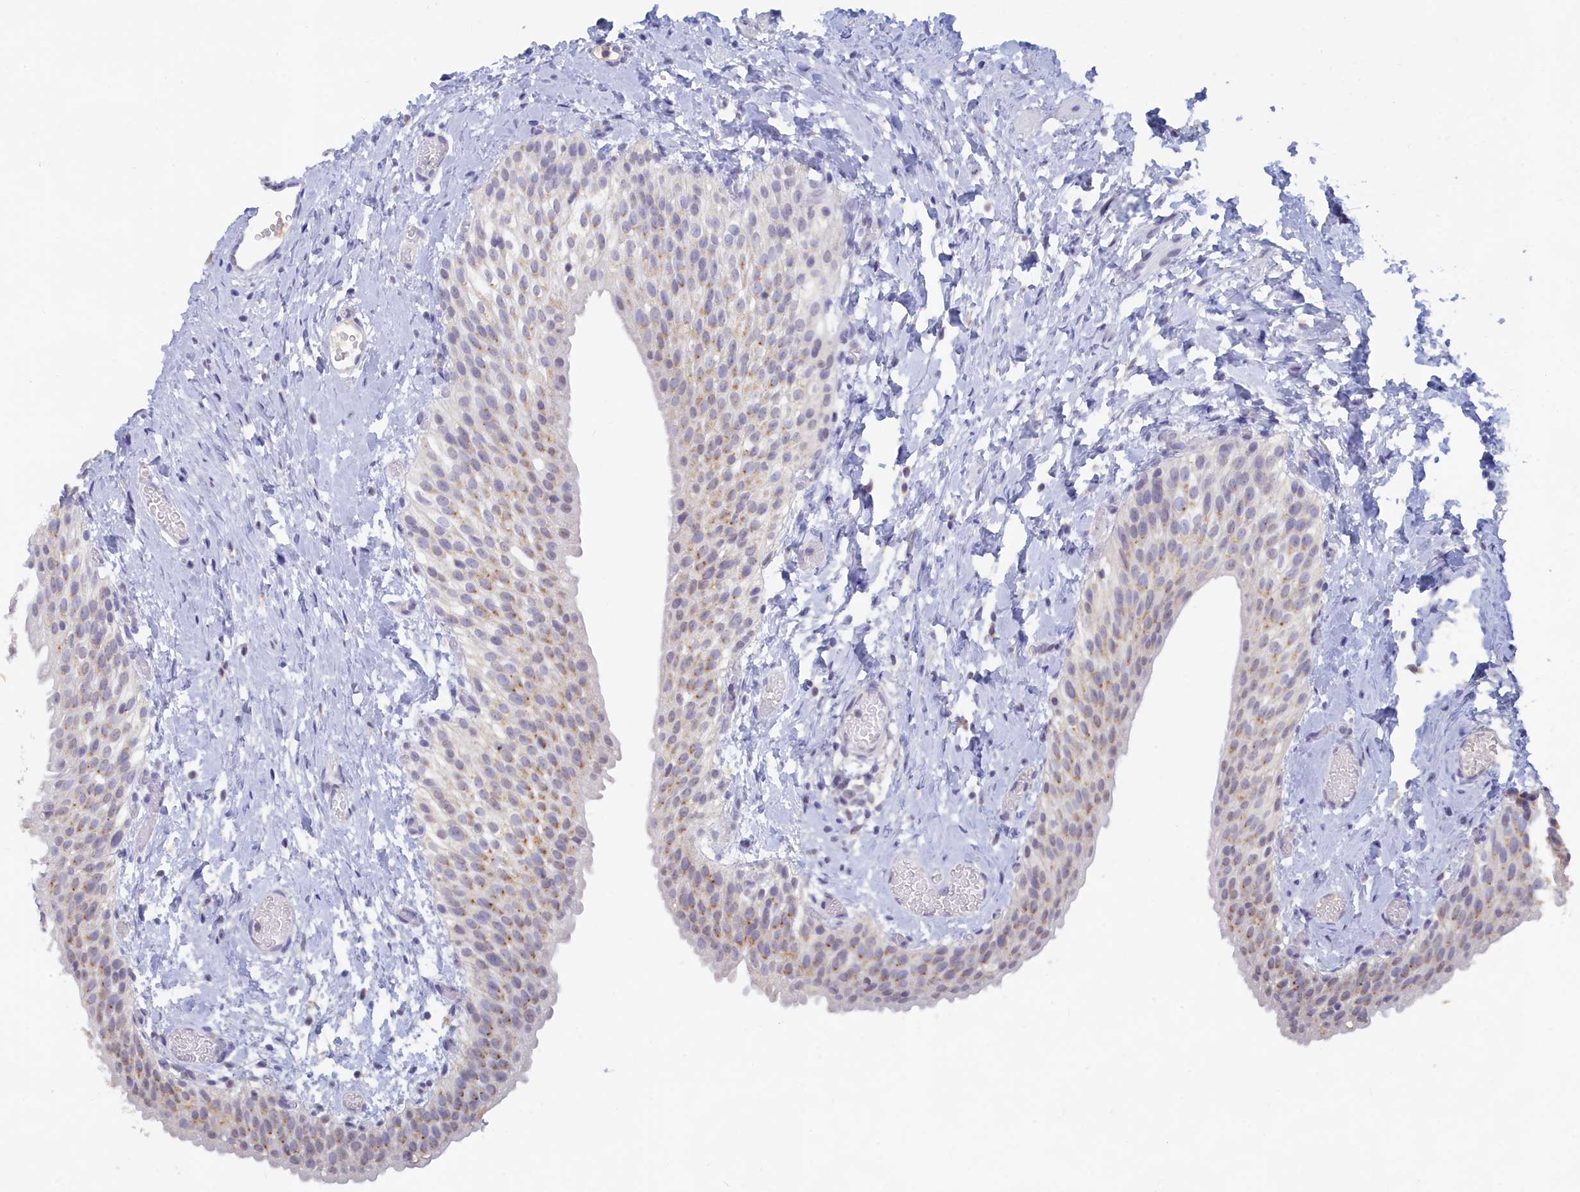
{"staining": {"intensity": "moderate", "quantity": "<25%", "location": "cytoplasmic/membranous"}, "tissue": "urinary bladder", "cell_type": "Urothelial cells", "image_type": "normal", "snomed": [{"axis": "morphology", "description": "Normal tissue, NOS"}, {"axis": "topography", "description": "Urinary bladder"}], "caption": "Immunohistochemistry photomicrograph of benign urinary bladder: urinary bladder stained using immunohistochemistry (IHC) demonstrates low levels of moderate protein expression localized specifically in the cytoplasmic/membranous of urothelial cells, appearing as a cytoplasmic/membranous brown color.", "gene": "LRIF1", "patient": {"sex": "male", "age": 1}}